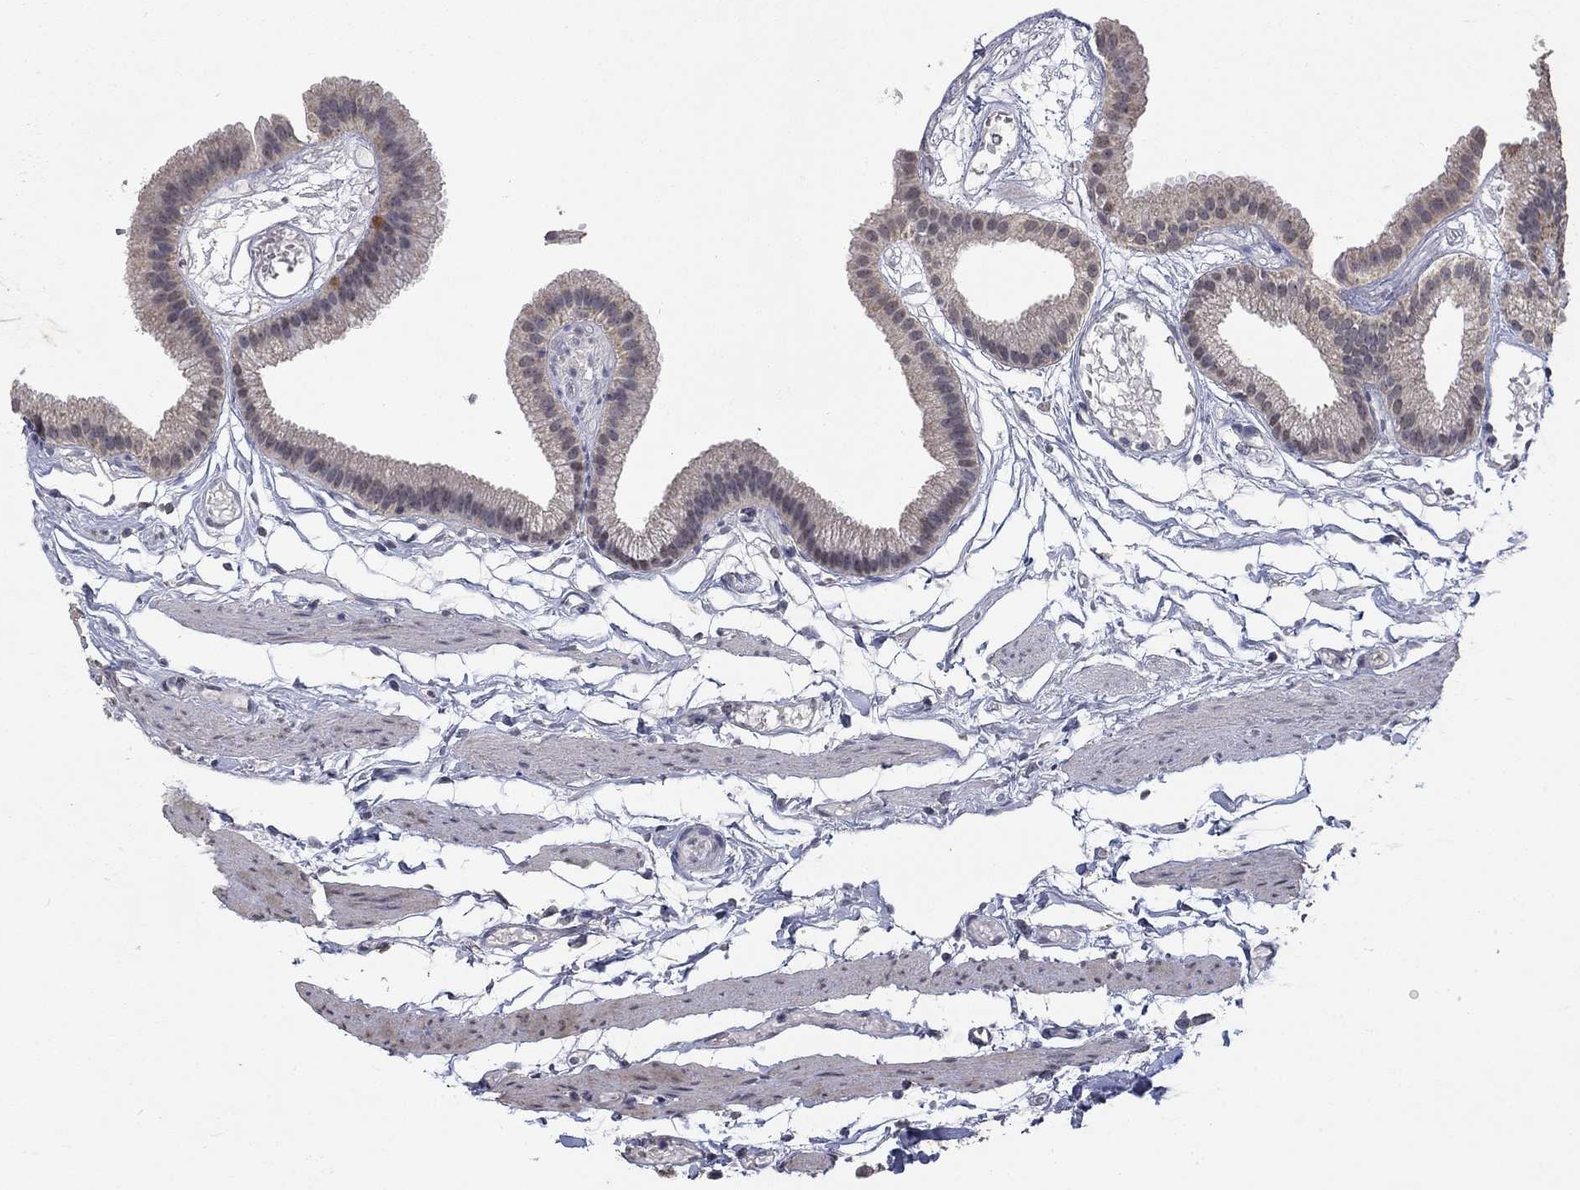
{"staining": {"intensity": "negative", "quantity": "none", "location": "none"}, "tissue": "gallbladder", "cell_type": "Glandular cells", "image_type": "normal", "snomed": [{"axis": "morphology", "description": "Normal tissue, NOS"}, {"axis": "topography", "description": "Gallbladder"}], "caption": "Normal gallbladder was stained to show a protein in brown. There is no significant positivity in glandular cells. Brightfield microscopy of immunohistochemistry stained with DAB (3,3'-diaminobenzidine) (brown) and hematoxylin (blue), captured at high magnification.", "gene": "SPATA33", "patient": {"sex": "female", "age": 45}}